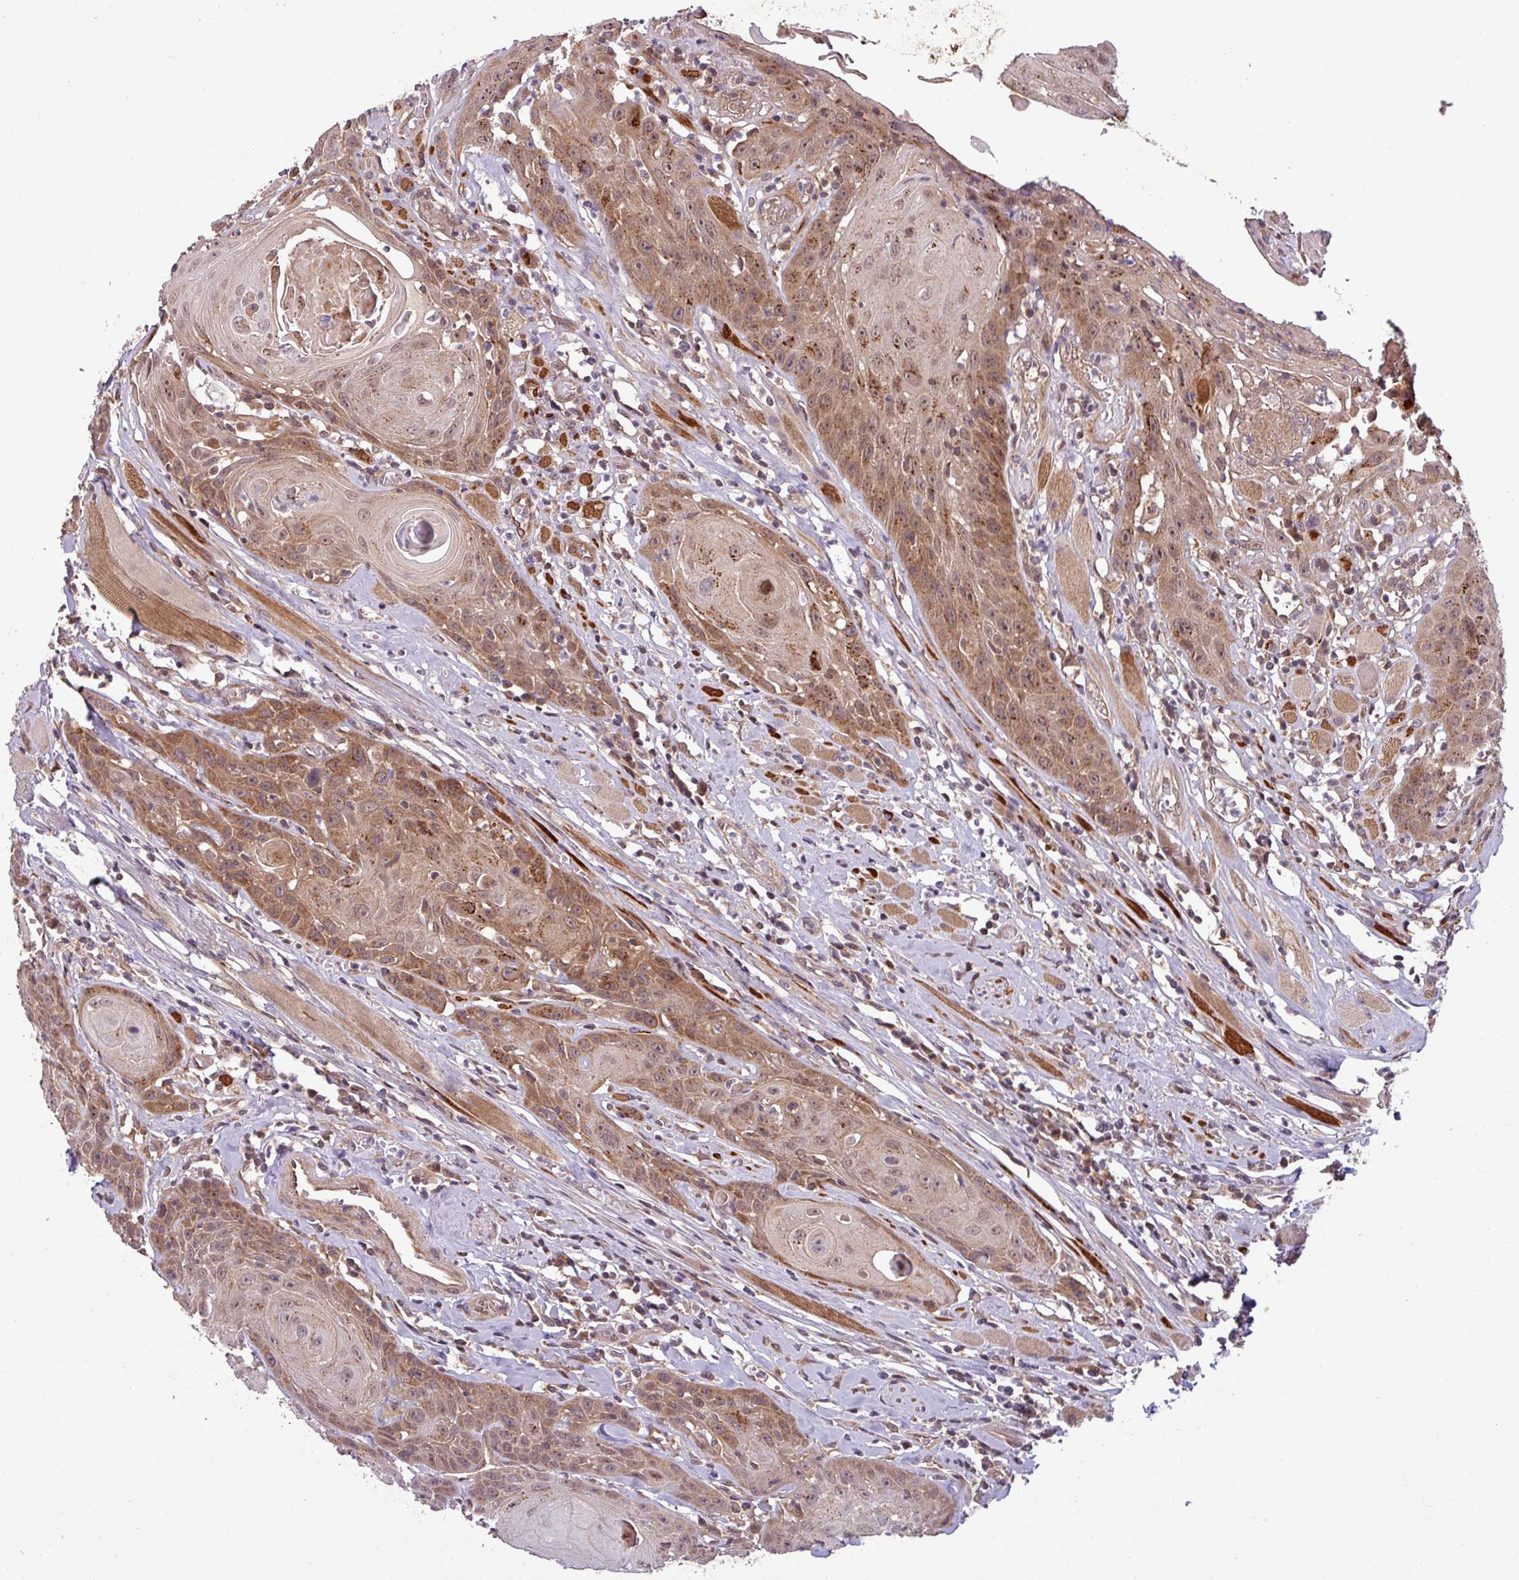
{"staining": {"intensity": "moderate", "quantity": ">75%", "location": "cytoplasmic/membranous,nuclear"}, "tissue": "head and neck cancer", "cell_type": "Tumor cells", "image_type": "cancer", "snomed": [{"axis": "morphology", "description": "Squamous cell carcinoma, NOS"}, {"axis": "topography", "description": "Head-Neck"}], "caption": "Head and neck squamous cell carcinoma was stained to show a protein in brown. There is medium levels of moderate cytoplasmic/membranous and nuclear expression in approximately >75% of tumor cells.", "gene": "PUS1", "patient": {"sex": "female", "age": 59}}